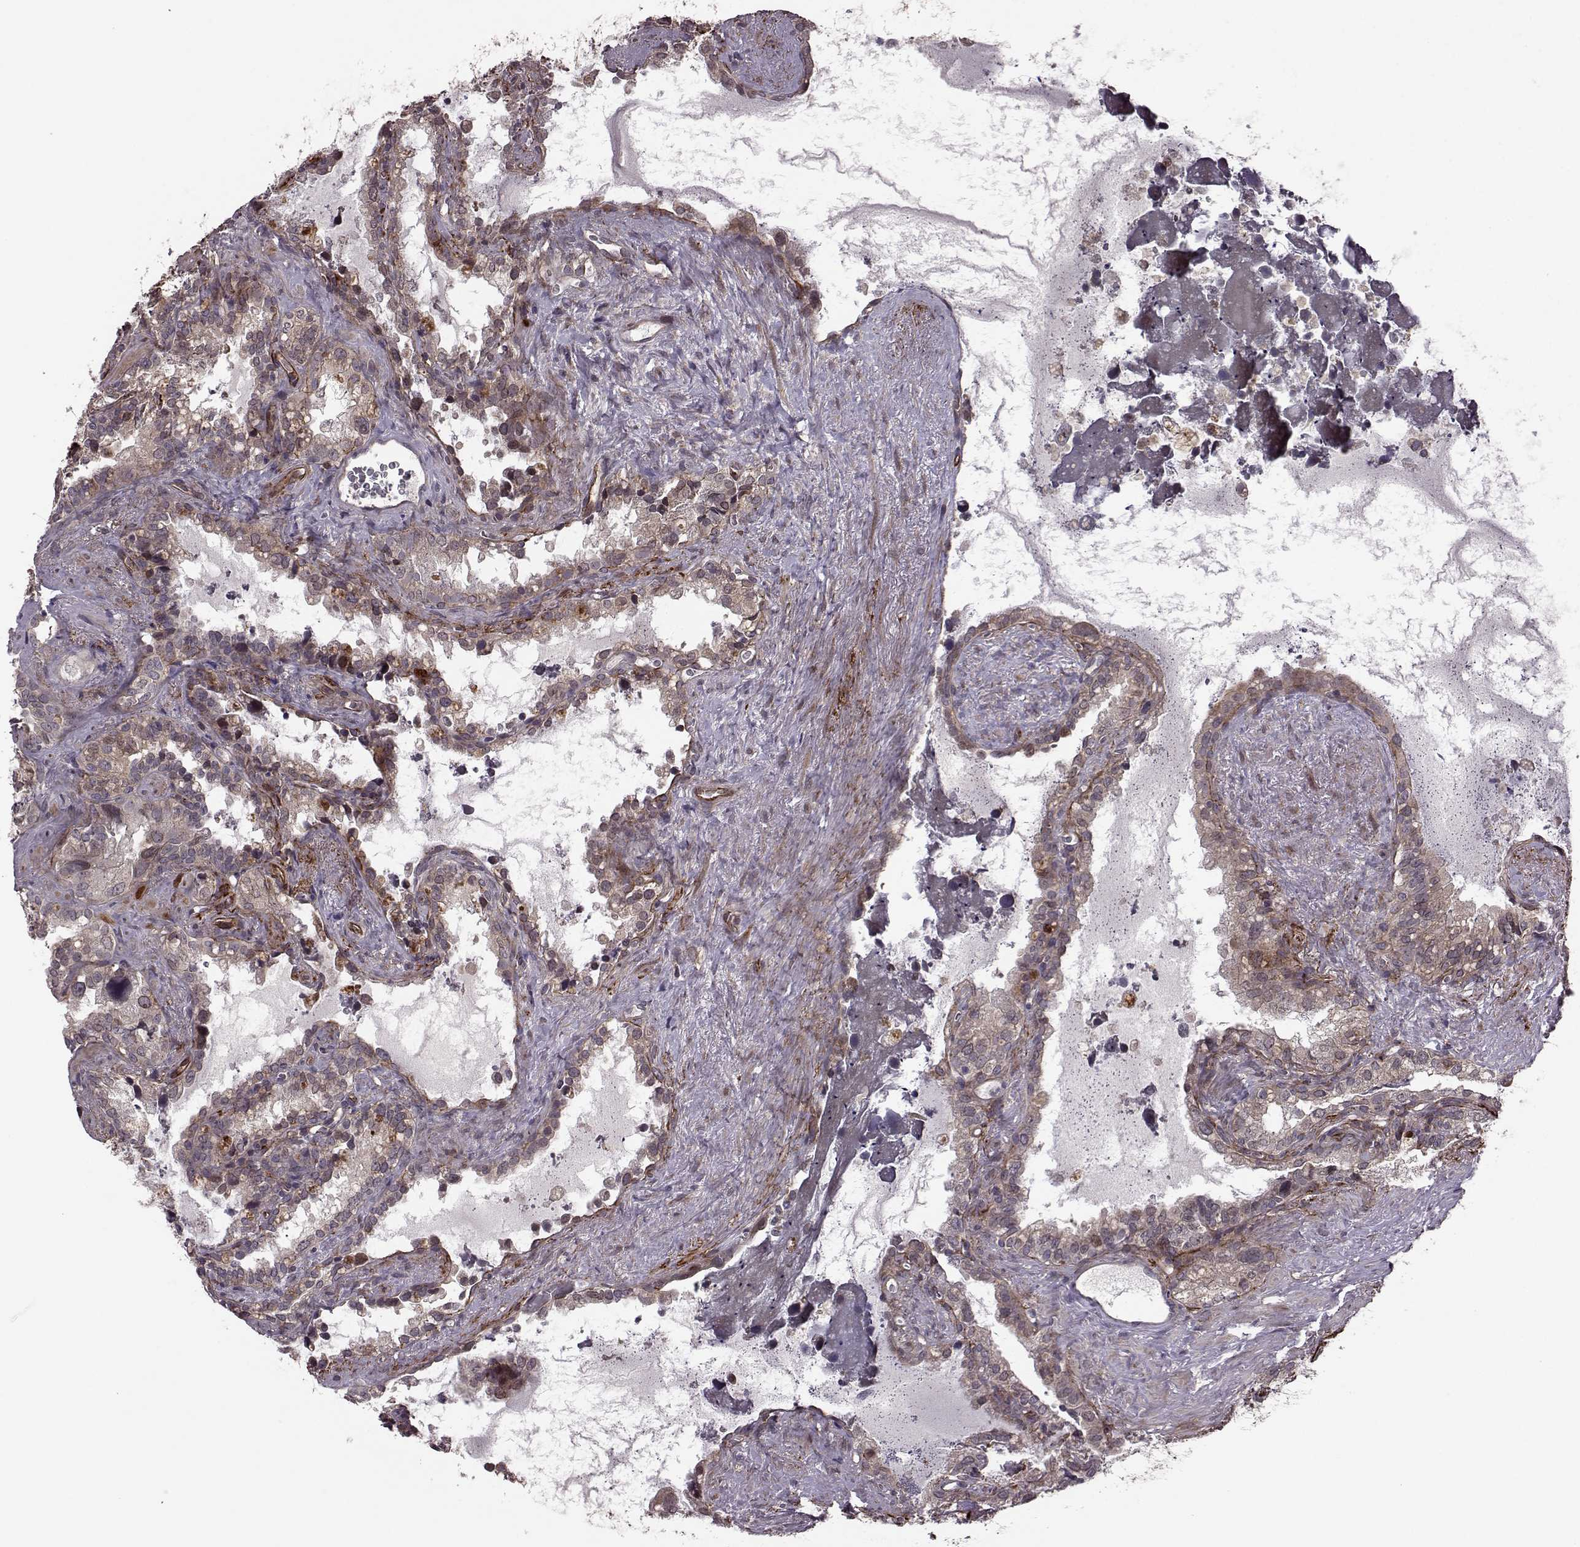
{"staining": {"intensity": "strong", "quantity": "<25%", "location": "cytoplasmic/membranous"}, "tissue": "seminal vesicle", "cell_type": "Glandular cells", "image_type": "normal", "snomed": [{"axis": "morphology", "description": "Normal tissue, NOS"}, {"axis": "topography", "description": "Seminal veicle"}], "caption": "Brown immunohistochemical staining in normal seminal vesicle reveals strong cytoplasmic/membranous expression in approximately <25% of glandular cells. The staining is performed using DAB (3,3'-diaminobenzidine) brown chromogen to label protein expression. The nuclei are counter-stained blue using hematoxylin.", "gene": "SYNPO", "patient": {"sex": "male", "age": 71}}